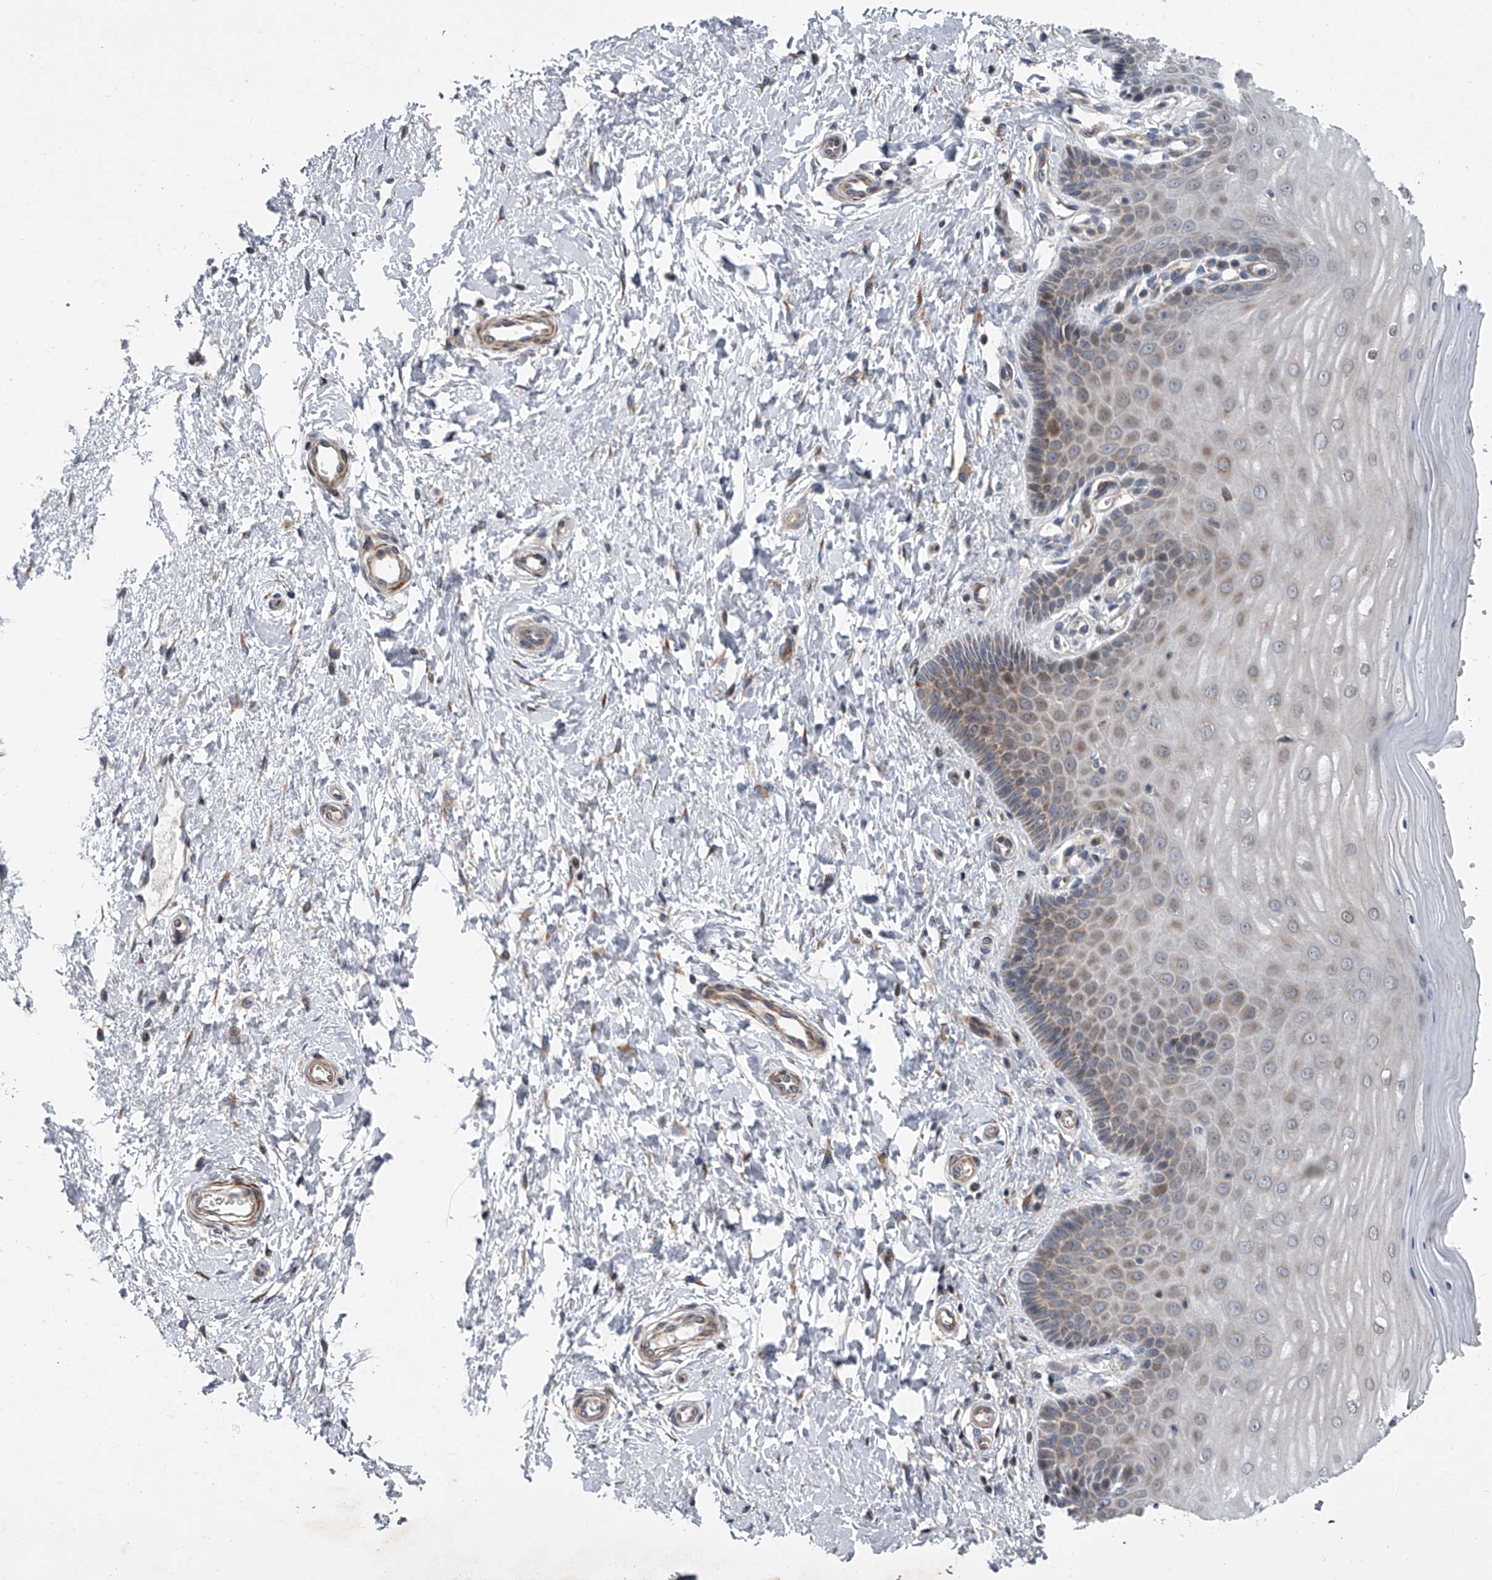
{"staining": {"intensity": "weak", "quantity": ">75%", "location": "cytoplasmic/membranous"}, "tissue": "cervix", "cell_type": "Glandular cells", "image_type": "normal", "snomed": [{"axis": "morphology", "description": "Normal tissue, NOS"}, {"axis": "topography", "description": "Cervix"}], "caption": "This micrograph displays benign cervix stained with immunohistochemistry (IHC) to label a protein in brown. The cytoplasmic/membranous of glandular cells show weak positivity for the protein. Nuclei are counter-stained blue.", "gene": "DLGAP2", "patient": {"sex": "female", "age": 55}}